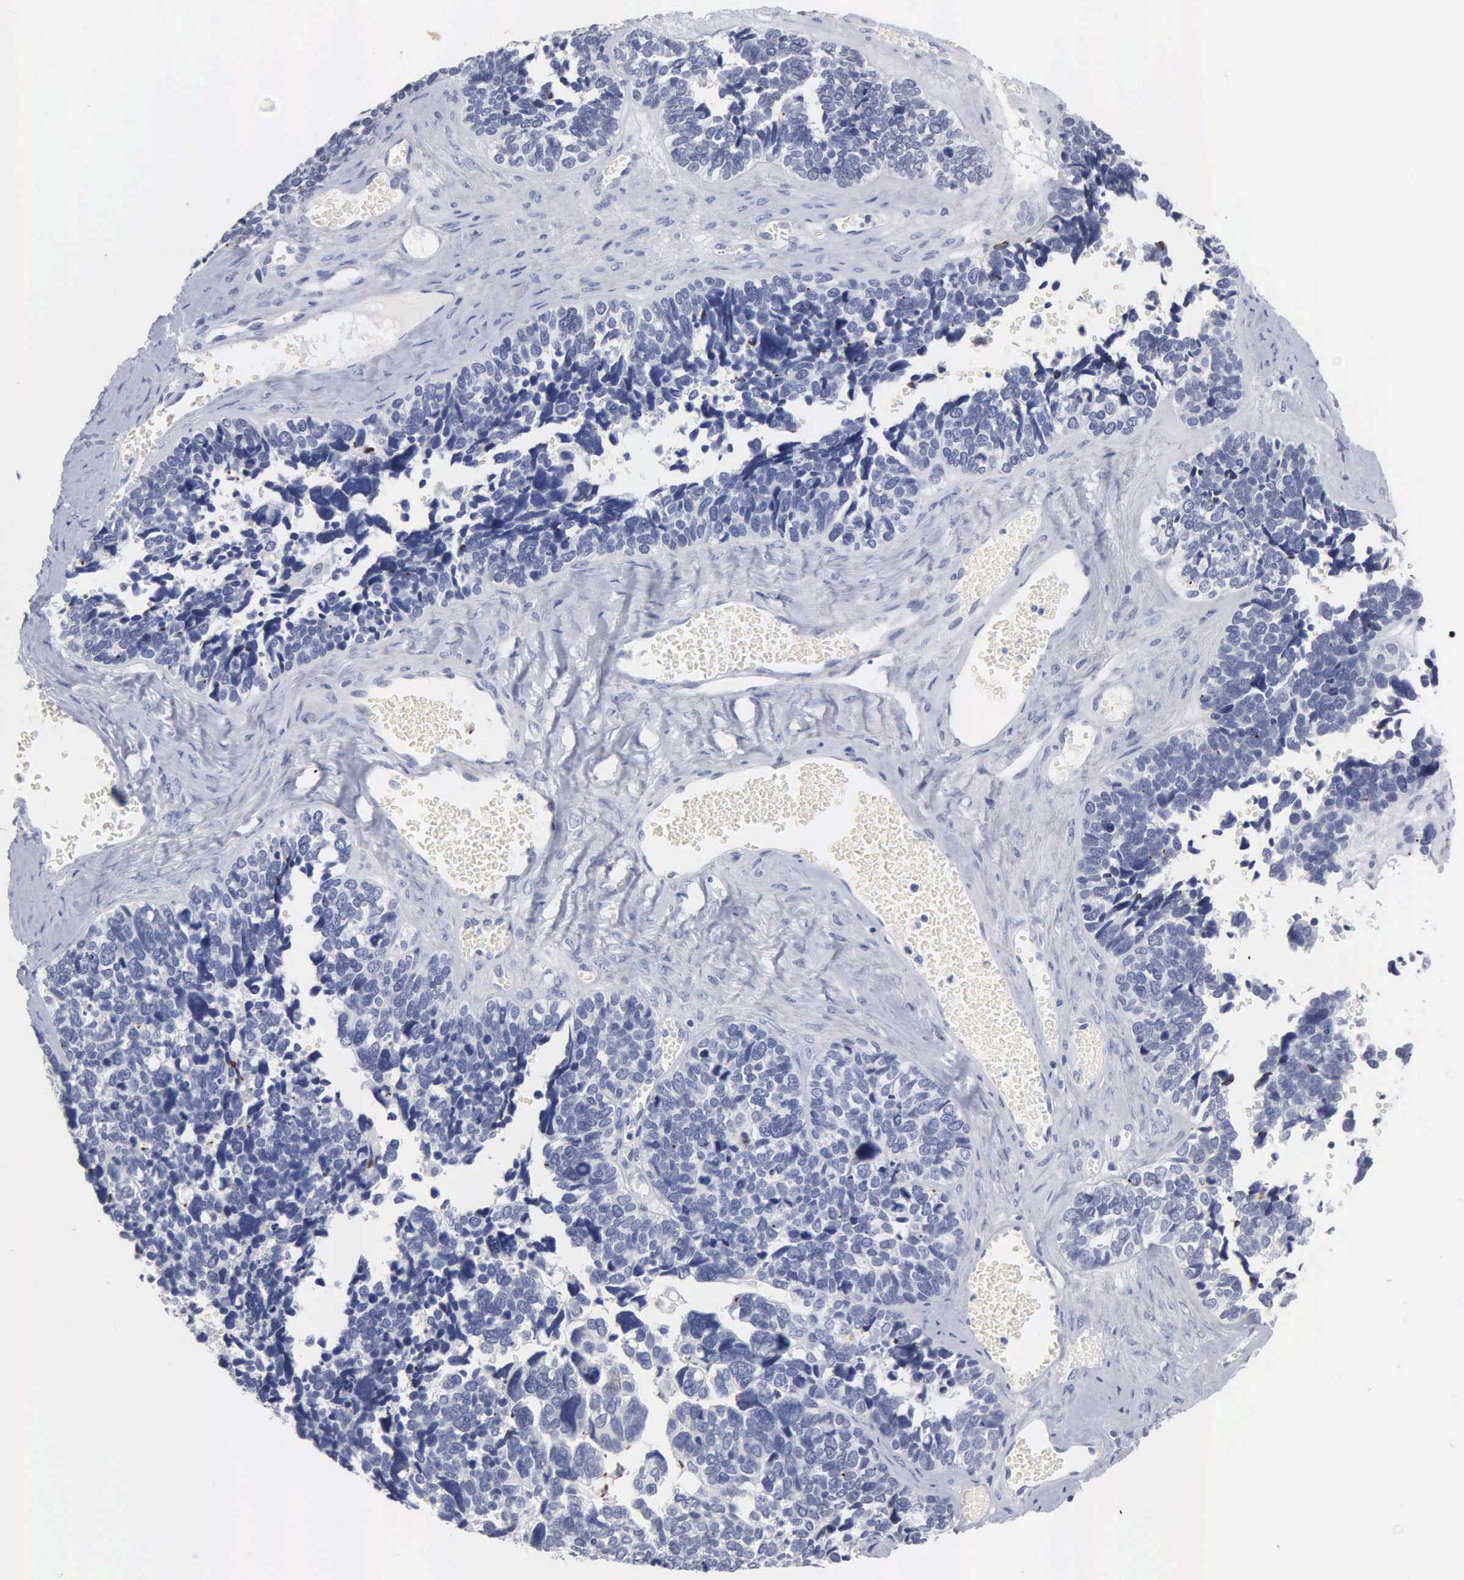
{"staining": {"intensity": "negative", "quantity": "none", "location": "none"}, "tissue": "ovarian cancer", "cell_type": "Tumor cells", "image_type": "cancer", "snomed": [{"axis": "morphology", "description": "Cystadenocarcinoma, serous, NOS"}, {"axis": "topography", "description": "Ovary"}], "caption": "Ovarian cancer (serous cystadenocarcinoma) was stained to show a protein in brown. There is no significant staining in tumor cells.", "gene": "ASPHD2", "patient": {"sex": "female", "age": 77}}